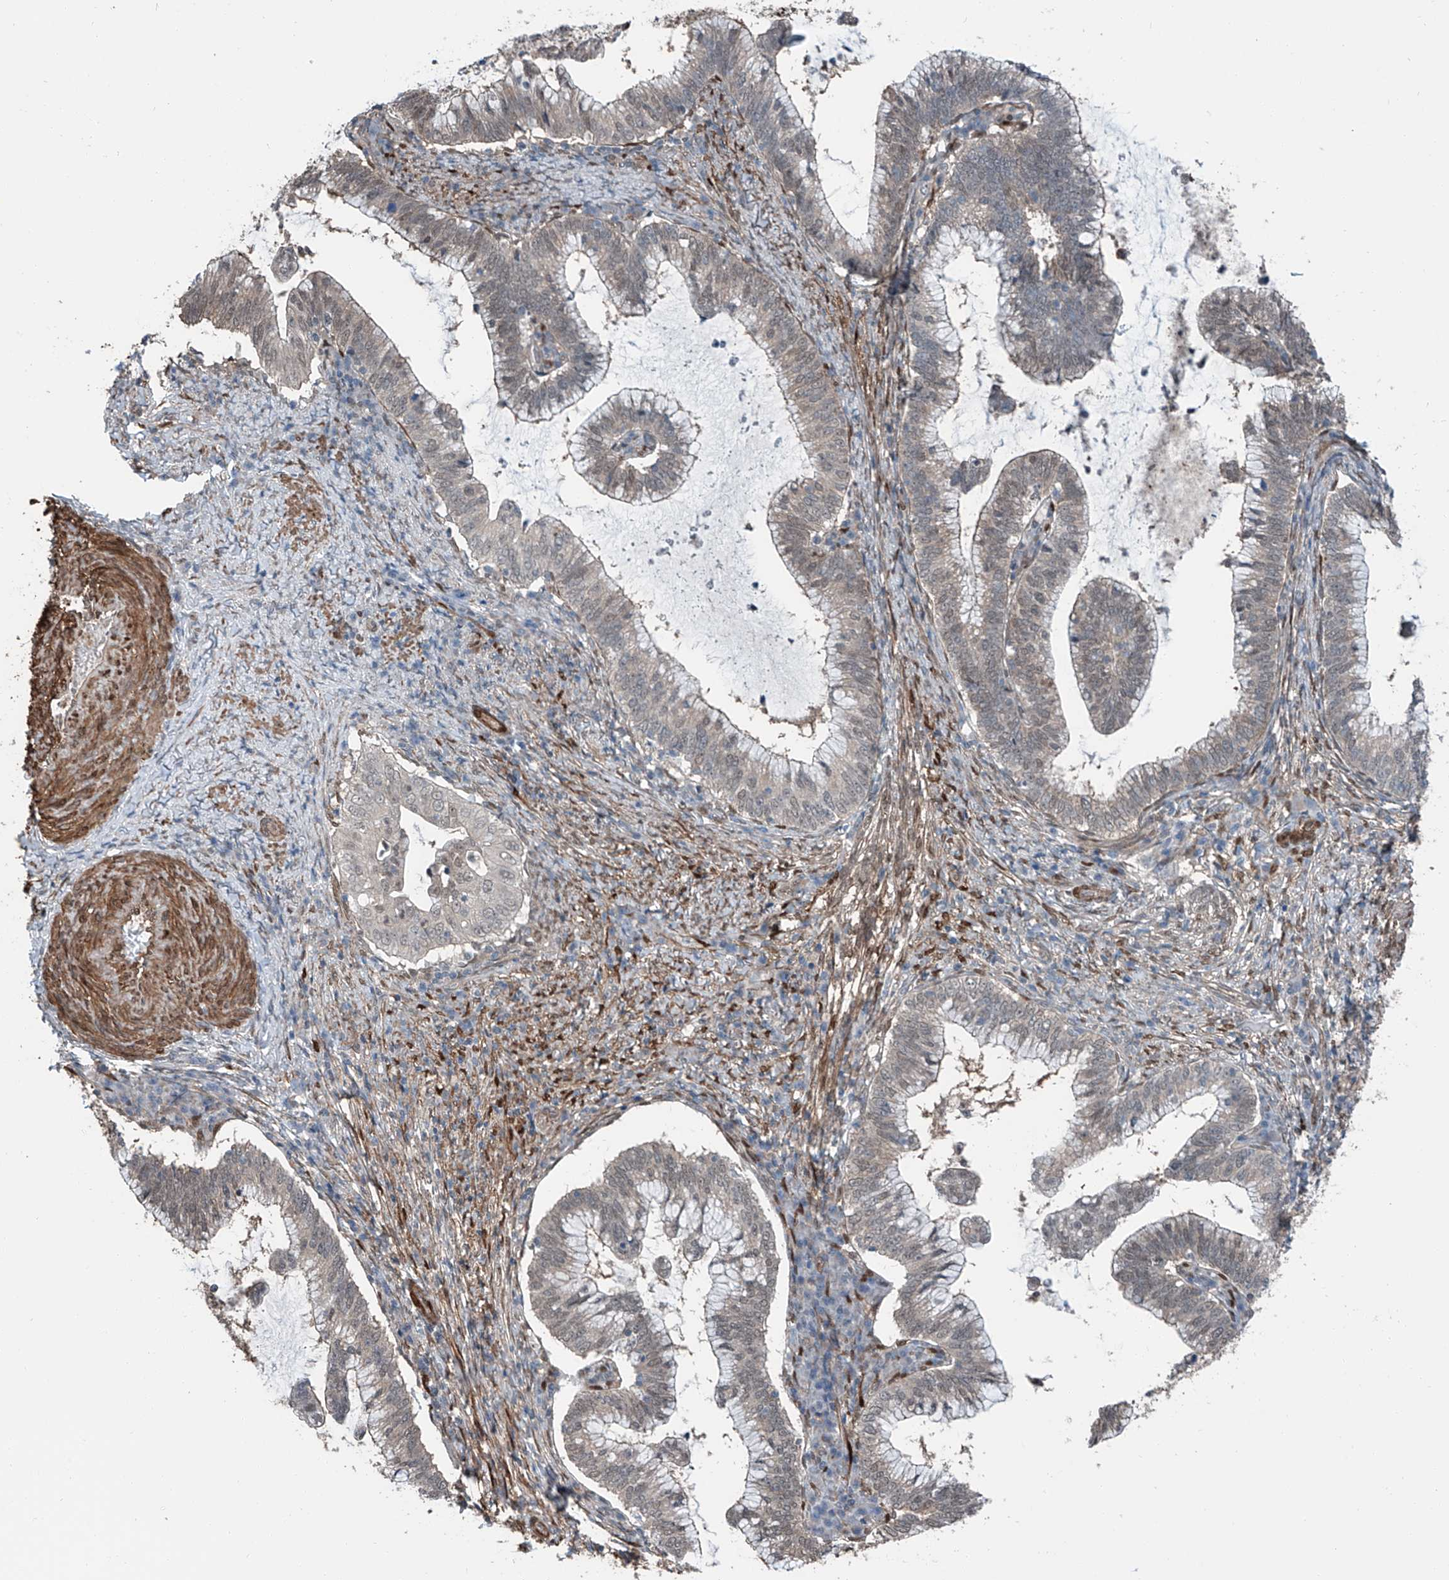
{"staining": {"intensity": "weak", "quantity": "<25%", "location": "cytoplasmic/membranous,nuclear"}, "tissue": "cervical cancer", "cell_type": "Tumor cells", "image_type": "cancer", "snomed": [{"axis": "morphology", "description": "Adenocarcinoma, NOS"}, {"axis": "topography", "description": "Cervix"}], "caption": "This is an immunohistochemistry image of human cervical cancer. There is no expression in tumor cells.", "gene": "HSPA6", "patient": {"sex": "female", "age": 36}}